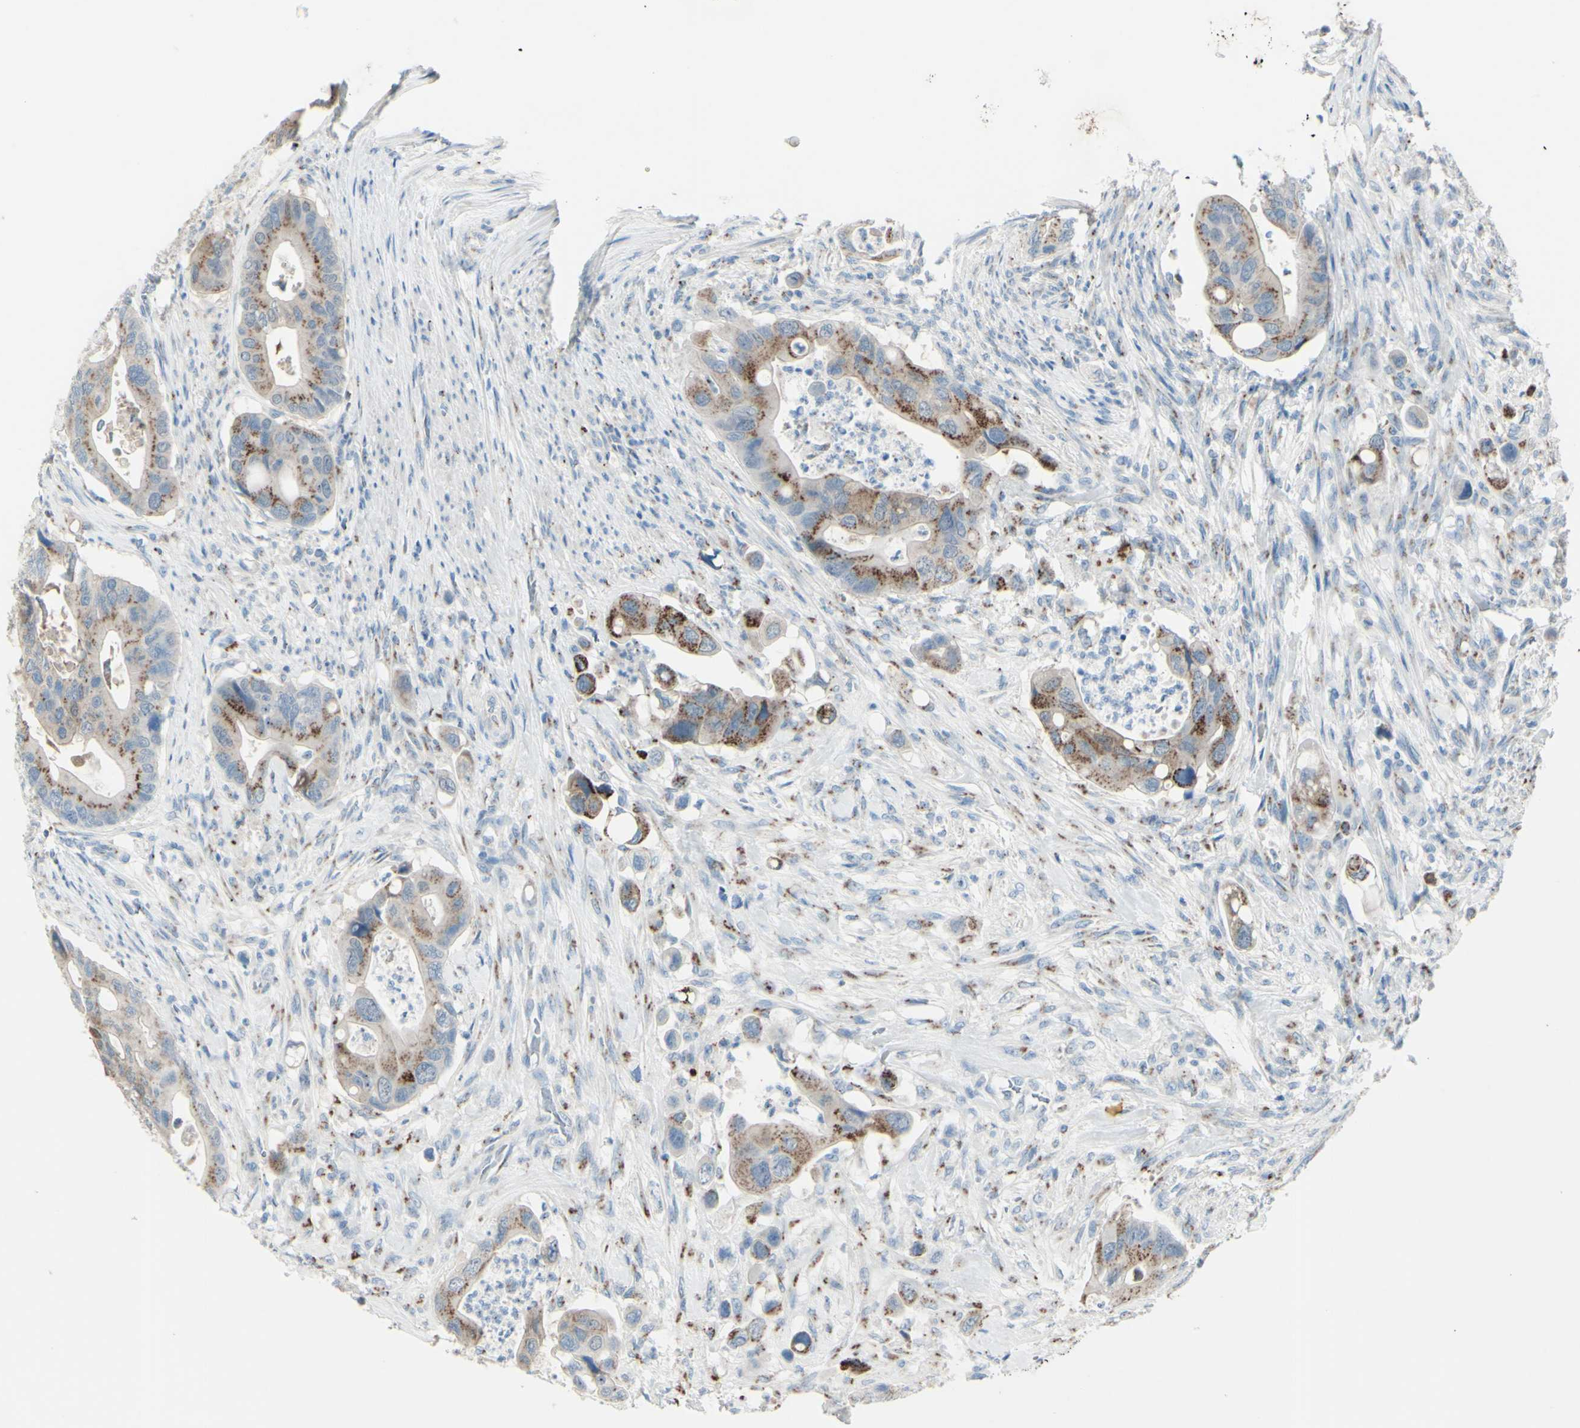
{"staining": {"intensity": "moderate", "quantity": ">75%", "location": "cytoplasmic/membranous"}, "tissue": "colorectal cancer", "cell_type": "Tumor cells", "image_type": "cancer", "snomed": [{"axis": "morphology", "description": "Adenocarcinoma, NOS"}, {"axis": "topography", "description": "Rectum"}], "caption": "Human colorectal cancer (adenocarcinoma) stained with a protein marker displays moderate staining in tumor cells.", "gene": "B4GALT1", "patient": {"sex": "female", "age": 57}}